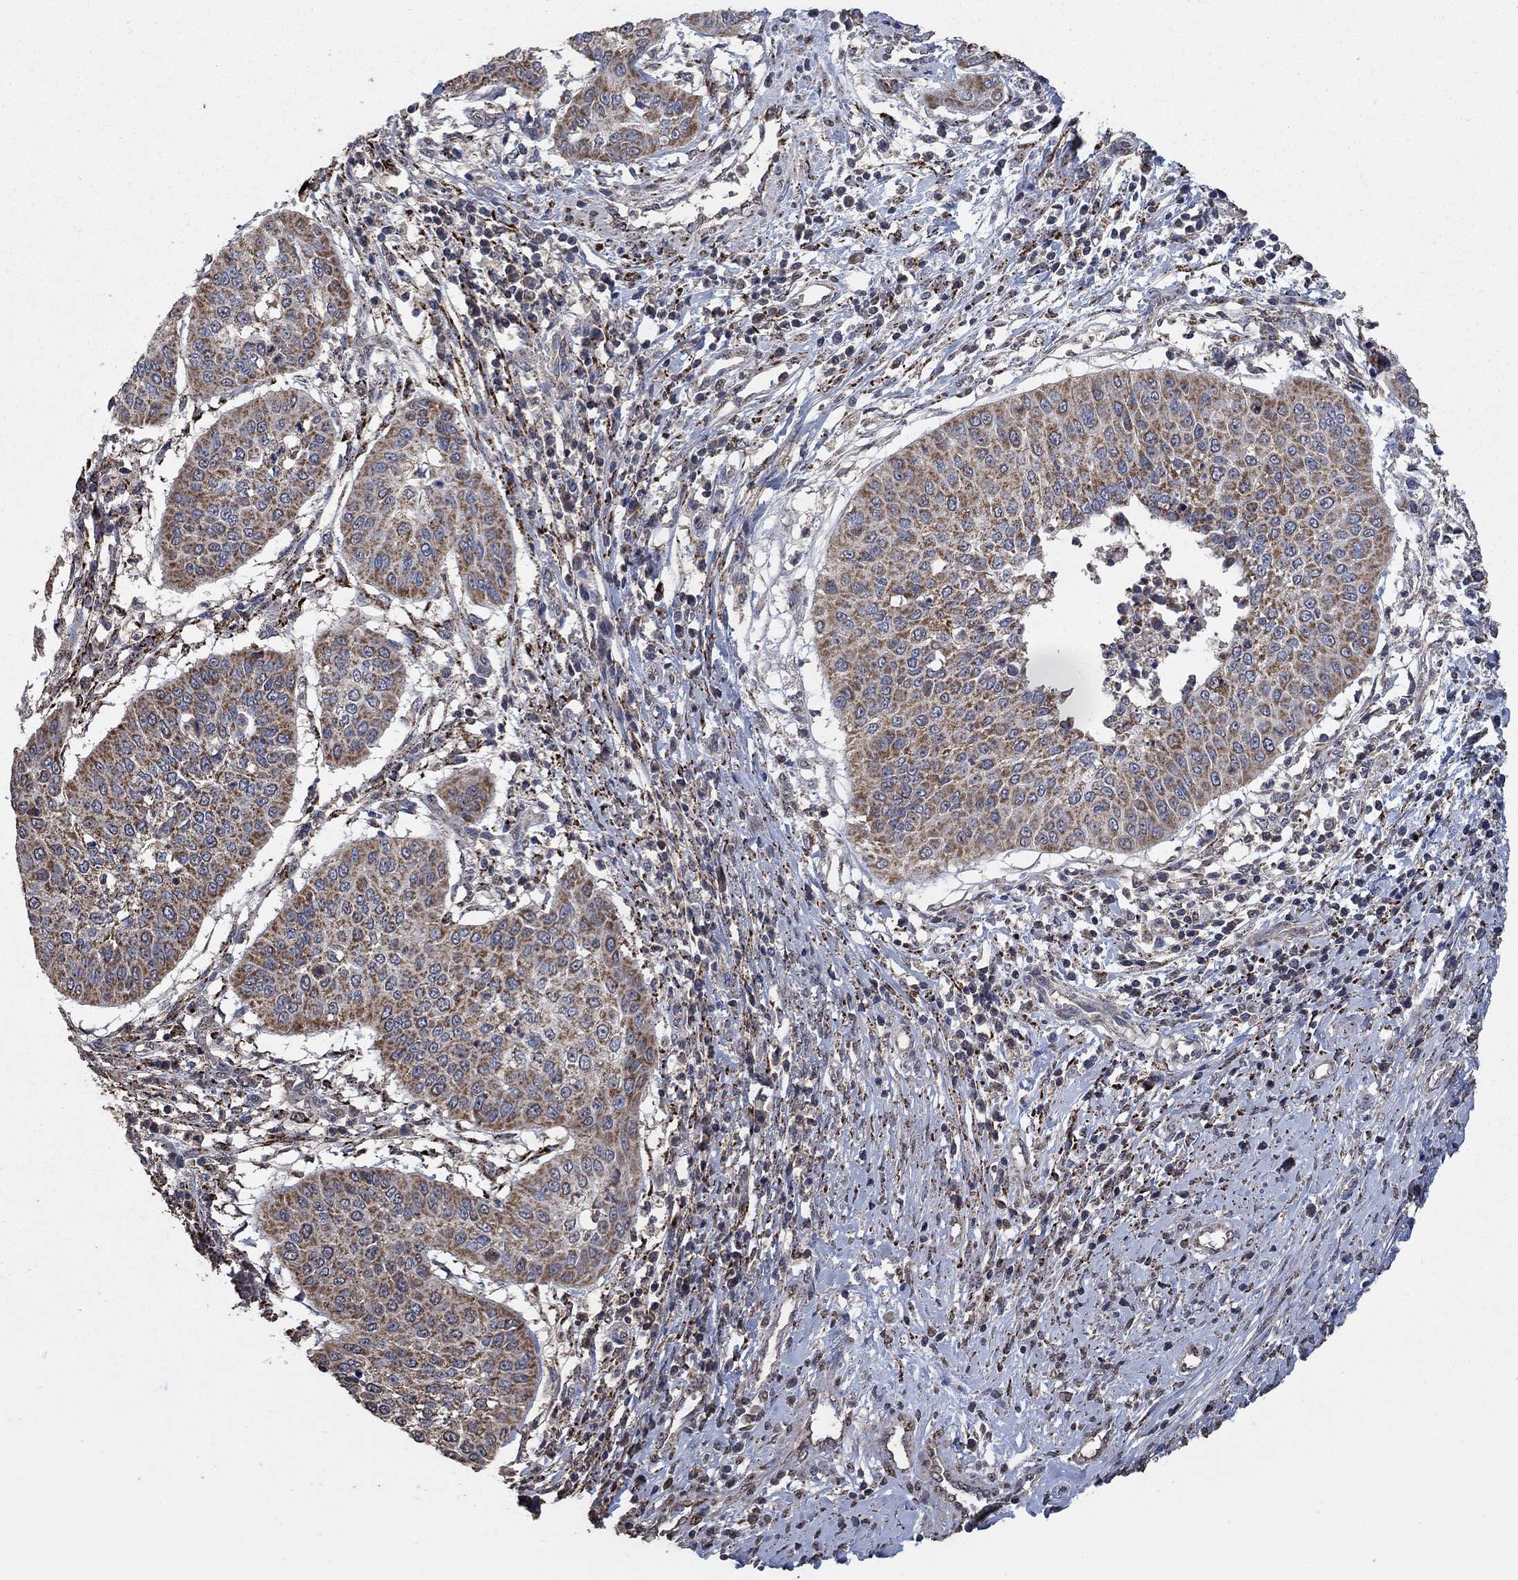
{"staining": {"intensity": "strong", "quantity": "25%-75%", "location": "cytoplasmic/membranous"}, "tissue": "cervical cancer", "cell_type": "Tumor cells", "image_type": "cancer", "snomed": [{"axis": "morphology", "description": "Normal tissue, NOS"}, {"axis": "morphology", "description": "Squamous cell carcinoma, NOS"}, {"axis": "topography", "description": "Cervix"}], "caption": "DAB (3,3'-diaminobenzidine) immunohistochemical staining of cervical squamous cell carcinoma shows strong cytoplasmic/membranous protein staining in approximately 25%-75% of tumor cells. The staining was performed using DAB (3,3'-diaminobenzidine) to visualize the protein expression in brown, while the nuclei were stained in blue with hematoxylin (Magnification: 20x).", "gene": "MRPS24", "patient": {"sex": "female", "age": 39}}